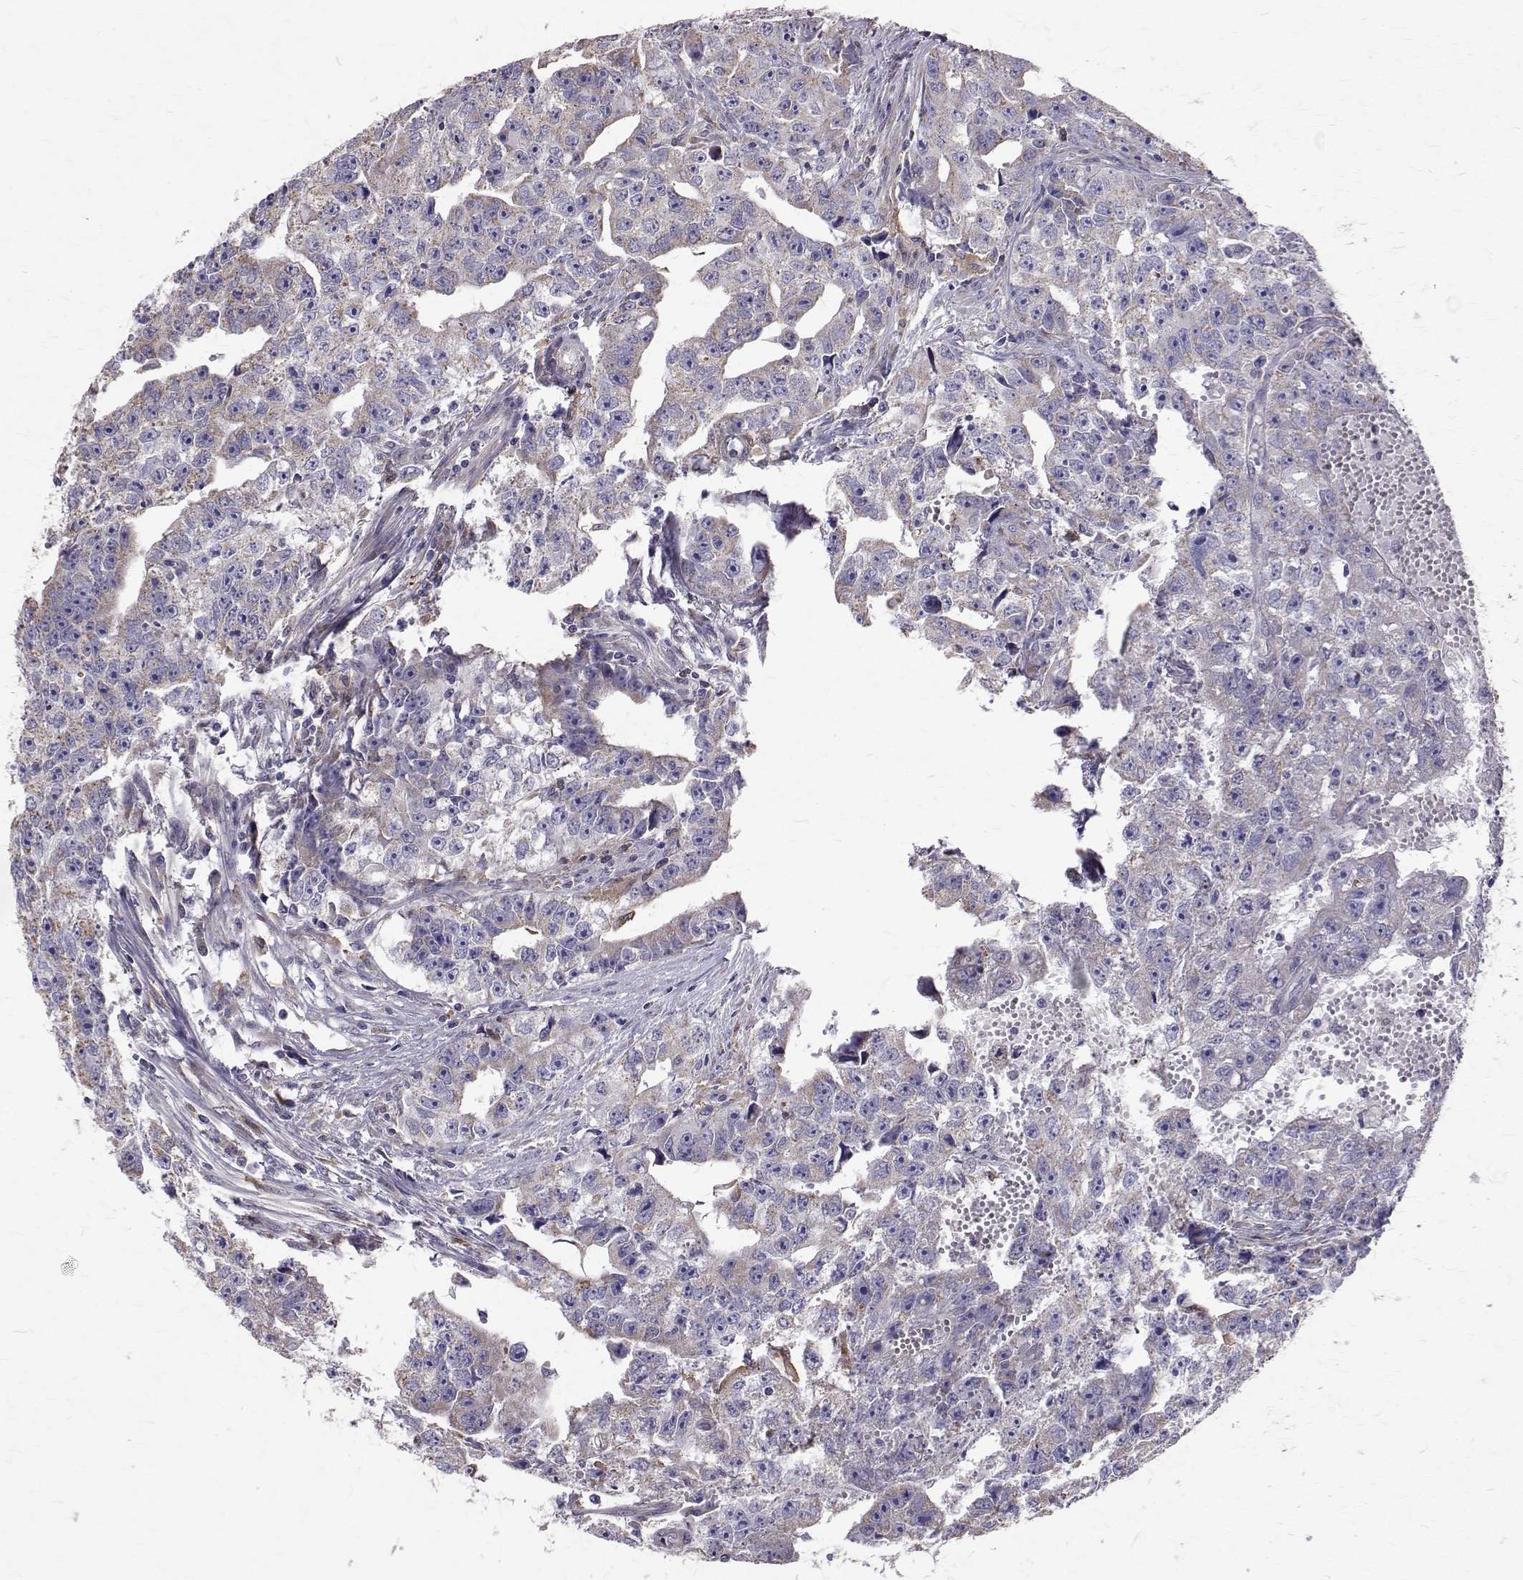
{"staining": {"intensity": "negative", "quantity": "none", "location": "none"}, "tissue": "testis cancer", "cell_type": "Tumor cells", "image_type": "cancer", "snomed": [{"axis": "morphology", "description": "Carcinoma, Embryonal, NOS"}, {"axis": "morphology", "description": "Teratoma, malignant, NOS"}, {"axis": "topography", "description": "Testis"}], "caption": "Histopathology image shows no significant protein staining in tumor cells of testis cancer (teratoma (malignant)).", "gene": "CCDC89", "patient": {"sex": "male", "age": 24}}